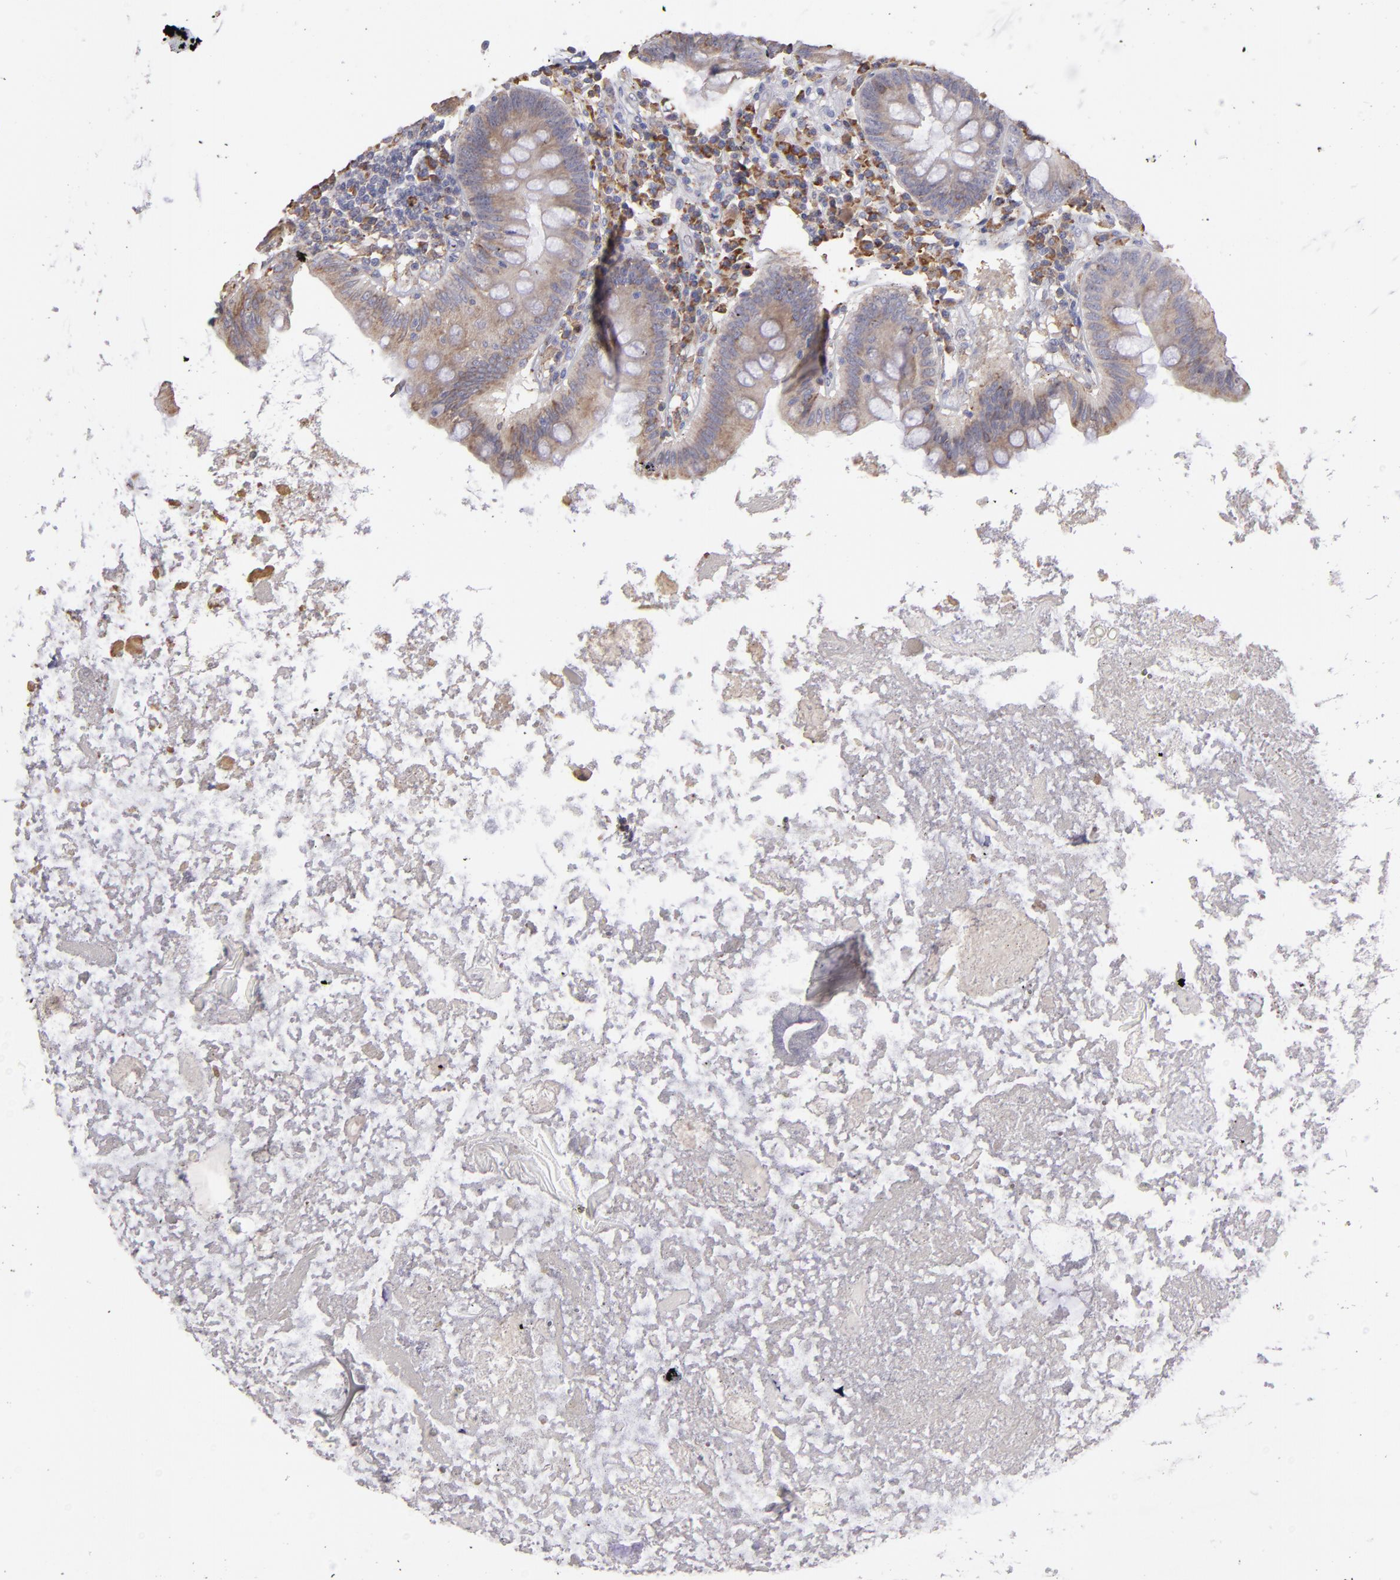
{"staining": {"intensity": "weak", "quantity": ">75%", "location": "cytoplasmic/membranous"}, "tissue": "appendix", "cell_type": "Glandular cells", "image_type": "normal", "snomed": [{"axis": "morphology", "description": "Normal tissue, NOS"}, {"axis": "topography", "description": "Appendix"}], "caption": "Immunohistochemical staining of unremarkable human appendix exhibits low levels of weak cytoplasmic/membranous staining in about >75% of glandular cells. Nuclei are stained in blue.", "gene": "CALR", "patient": {"sex": "female", "age": 82}}